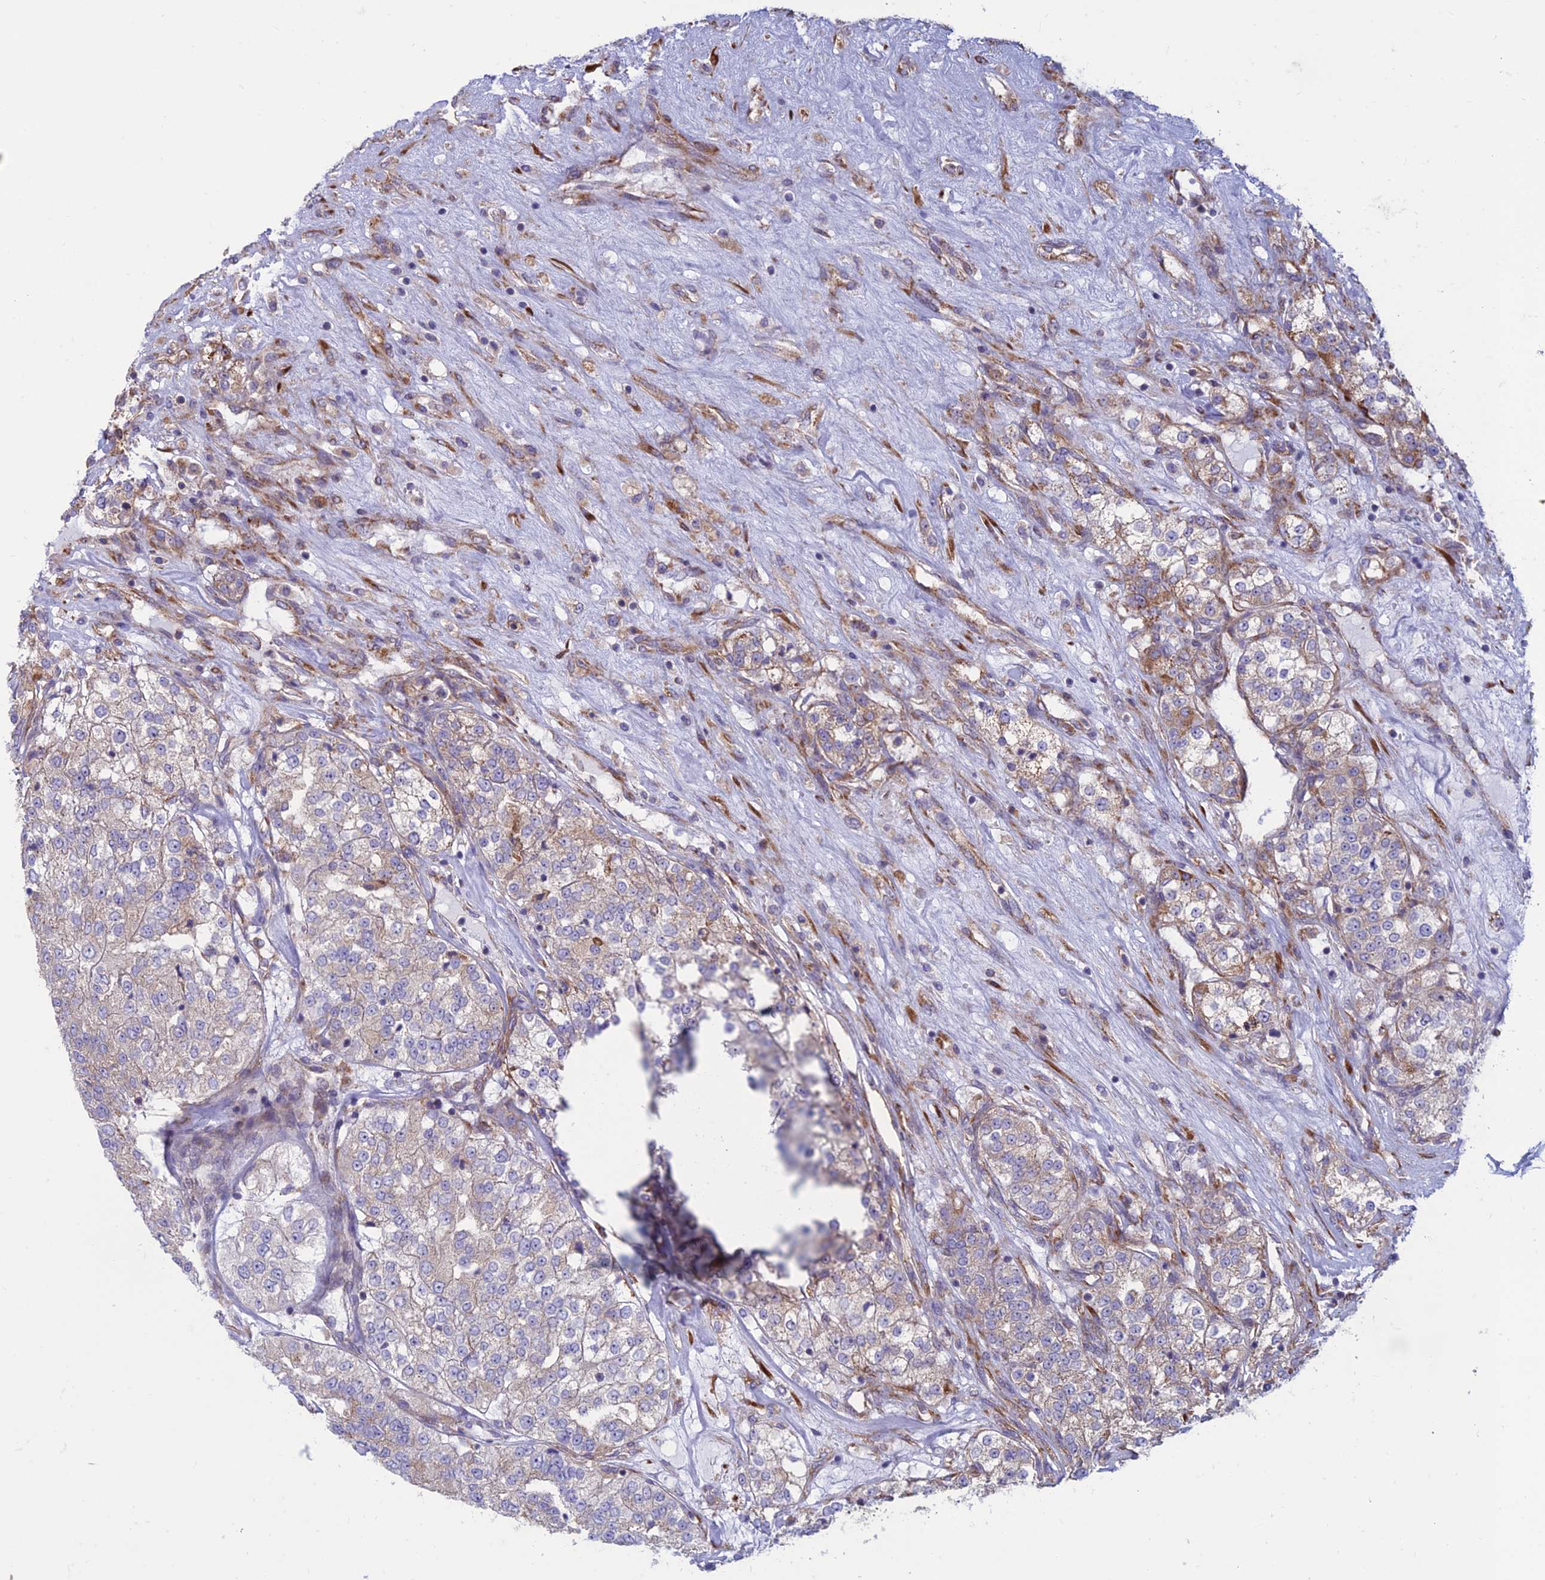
{"staining": {"intensity": "weak", "quantity": "<25%", "location": "cytoplasmic/membranous"}, "tissue": "renal cancer", "cell_type": "Tumor cells", "image_type": "cancer", "snomed": [{"axis": "morphology", "description": "Adenocarcinoma, NOS"}, {"axis": "topography", "description": "Kidney"}], "caption": "Renal cancer was stained to show a protein in brown. There is no significant expression in tumor cells.", "gene": "RPL17-C18orf32", "patient": {"sex": "female", "age": 63}}